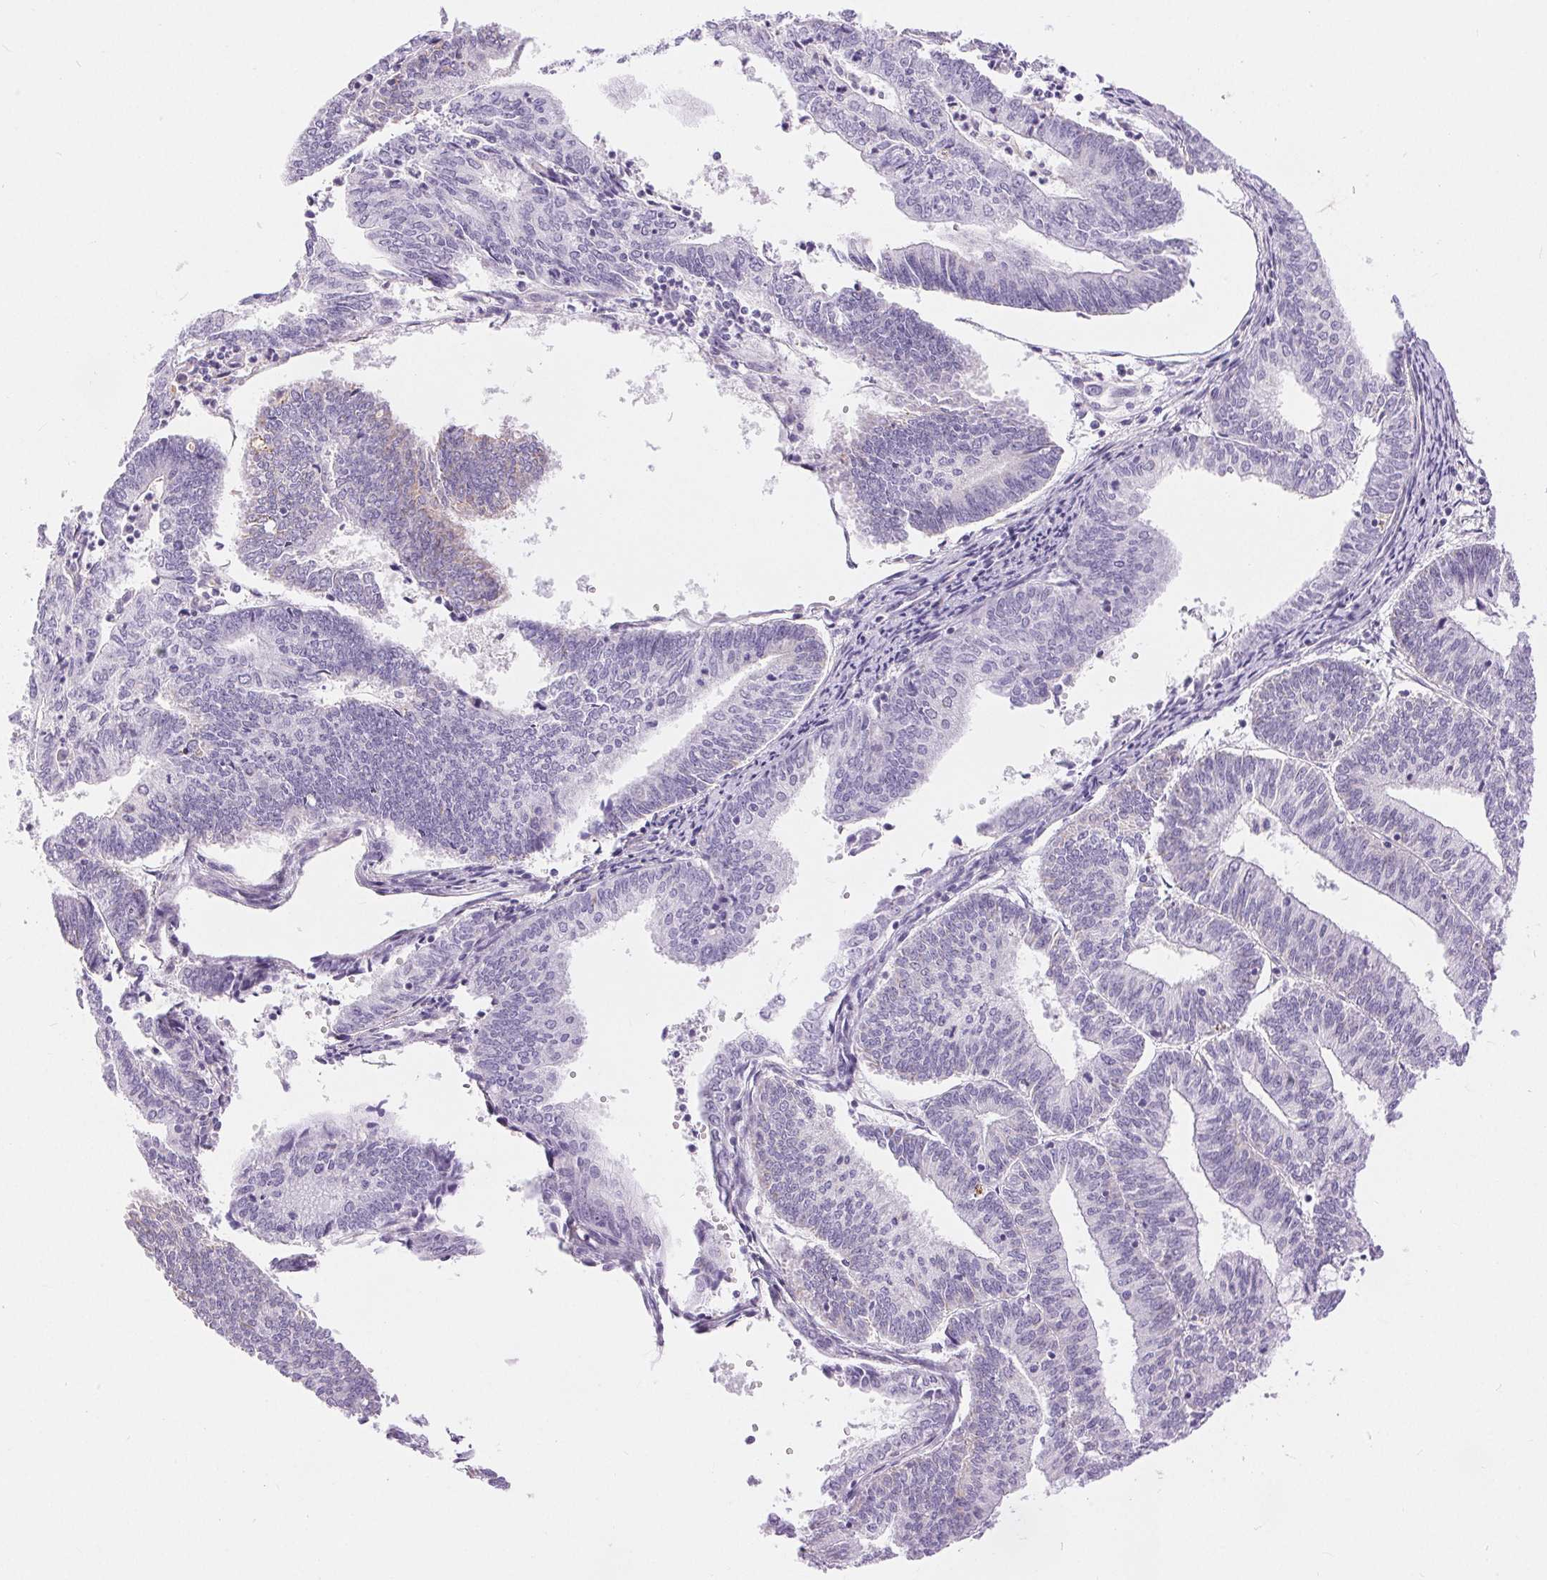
{"staining": {"intensity": "negative", "quantity": "none", "location": "none"}, "tissue": "endometrial cancer", "cell_type": "Tumor cells", "image_type": "cancer", "snomed": [{"axis": "morphology", "description": "Adenocarcinoma, NOS"}, {"axis": "topography", "description": "Endometrium"}], "caption": "A photomicrograph of adenocarcinoma (endometrial) stained for a protein shows no brown staining in tumor cells.", "gene": "GFAP", "patient": {"sex": "female", "age": 61}}